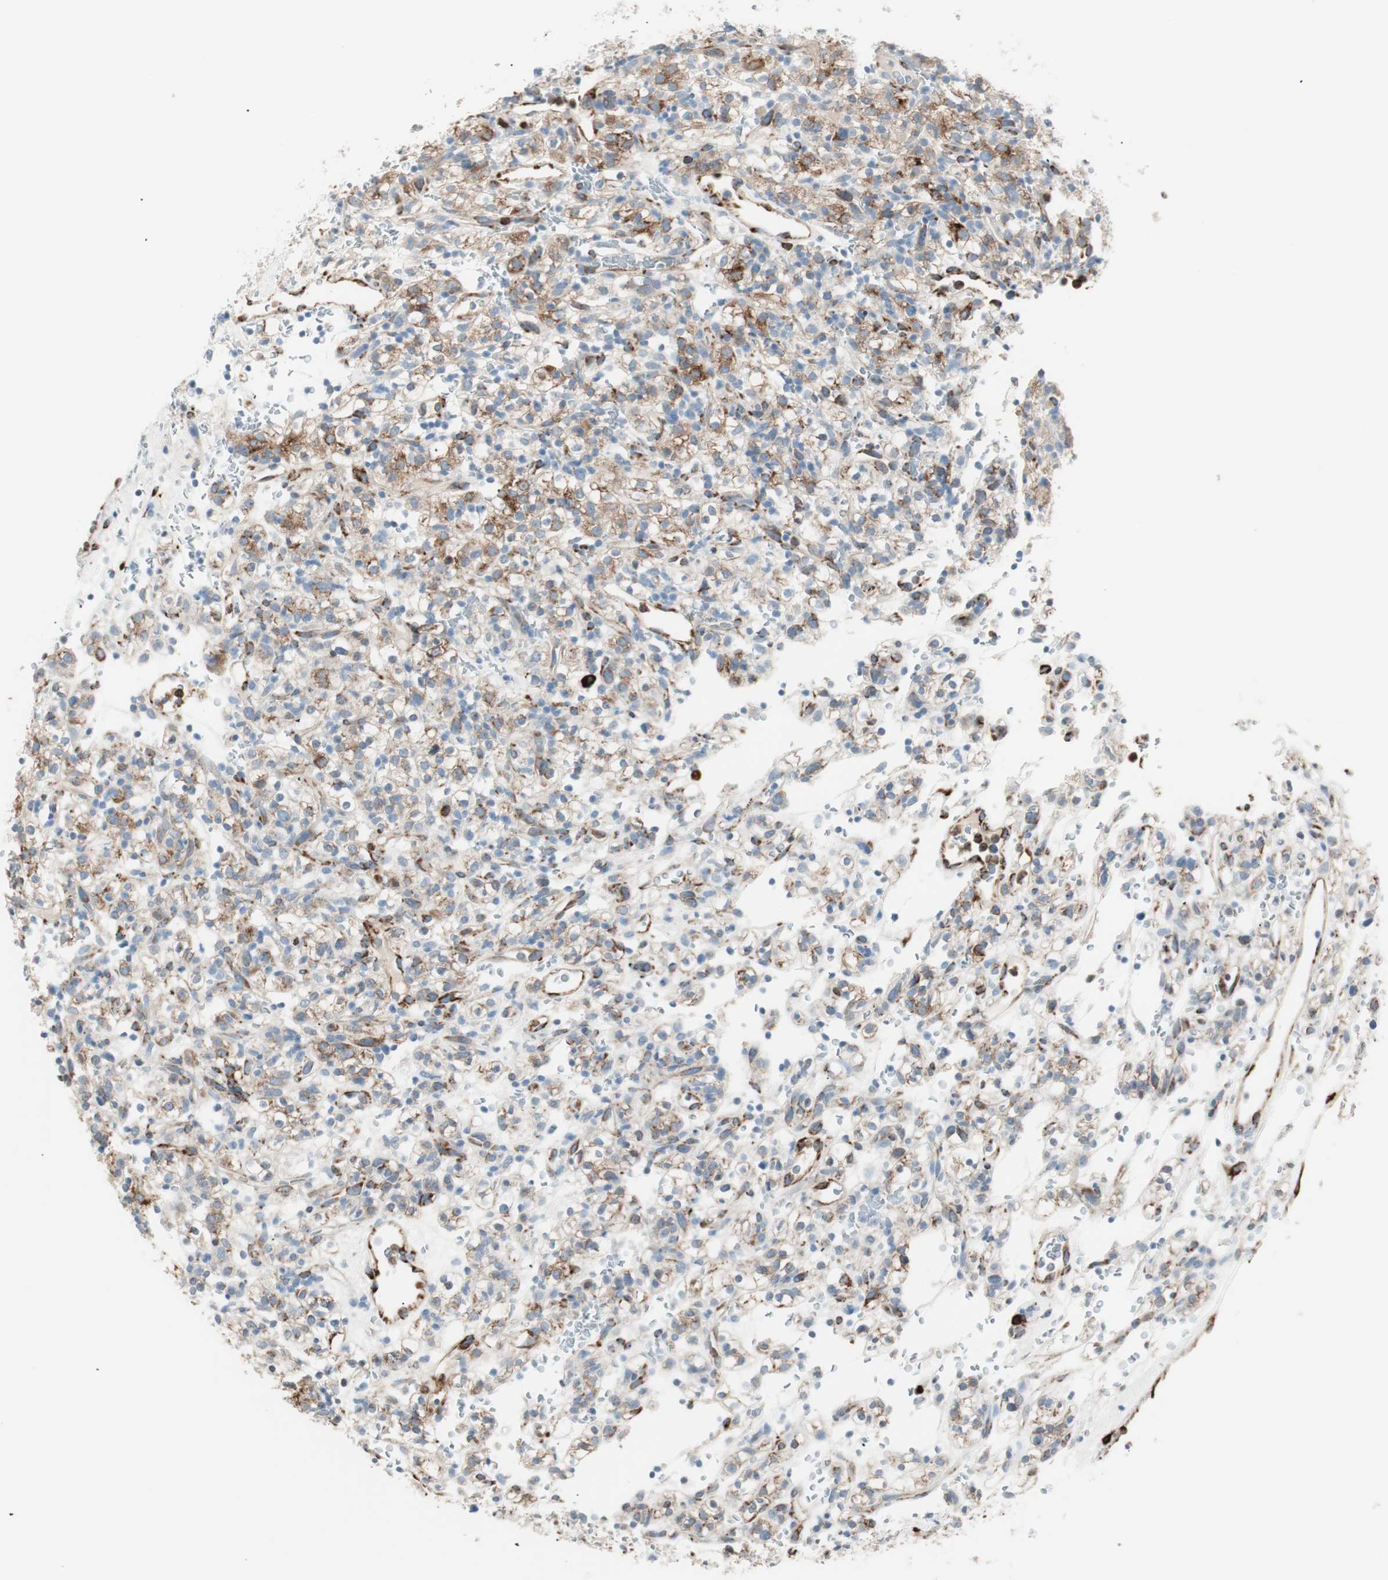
{"staining": {"intensity": "moderate", "quantity": ">75%", "location": "cytoplasmic/membranous"}, "tissue": "renal cancer", "cell_type": "Tumor cells", "image_type": "cancer", "snomed": [{"axis": "morphology", "description": "Normal tissue, NOS"}, {"axis": "morphology", "description": "Adenocarcinoma, NOS"}, {"axis": "topography", "description": "Kidney"}], "caption": "A high-resolution histopathology image shows immunohistochemistry (IHC) staining of renal cancer (adenocarcinoma), which reveals moderate cytoplasmic/membranous staining in approximately >75% of tumor cells. Immunohistochemistry (ihc) stains the protein of interest in brown and the nuclei are stained blue.", "gene": "P4HTM", "patient": {"sex": "female", "age": 72}}